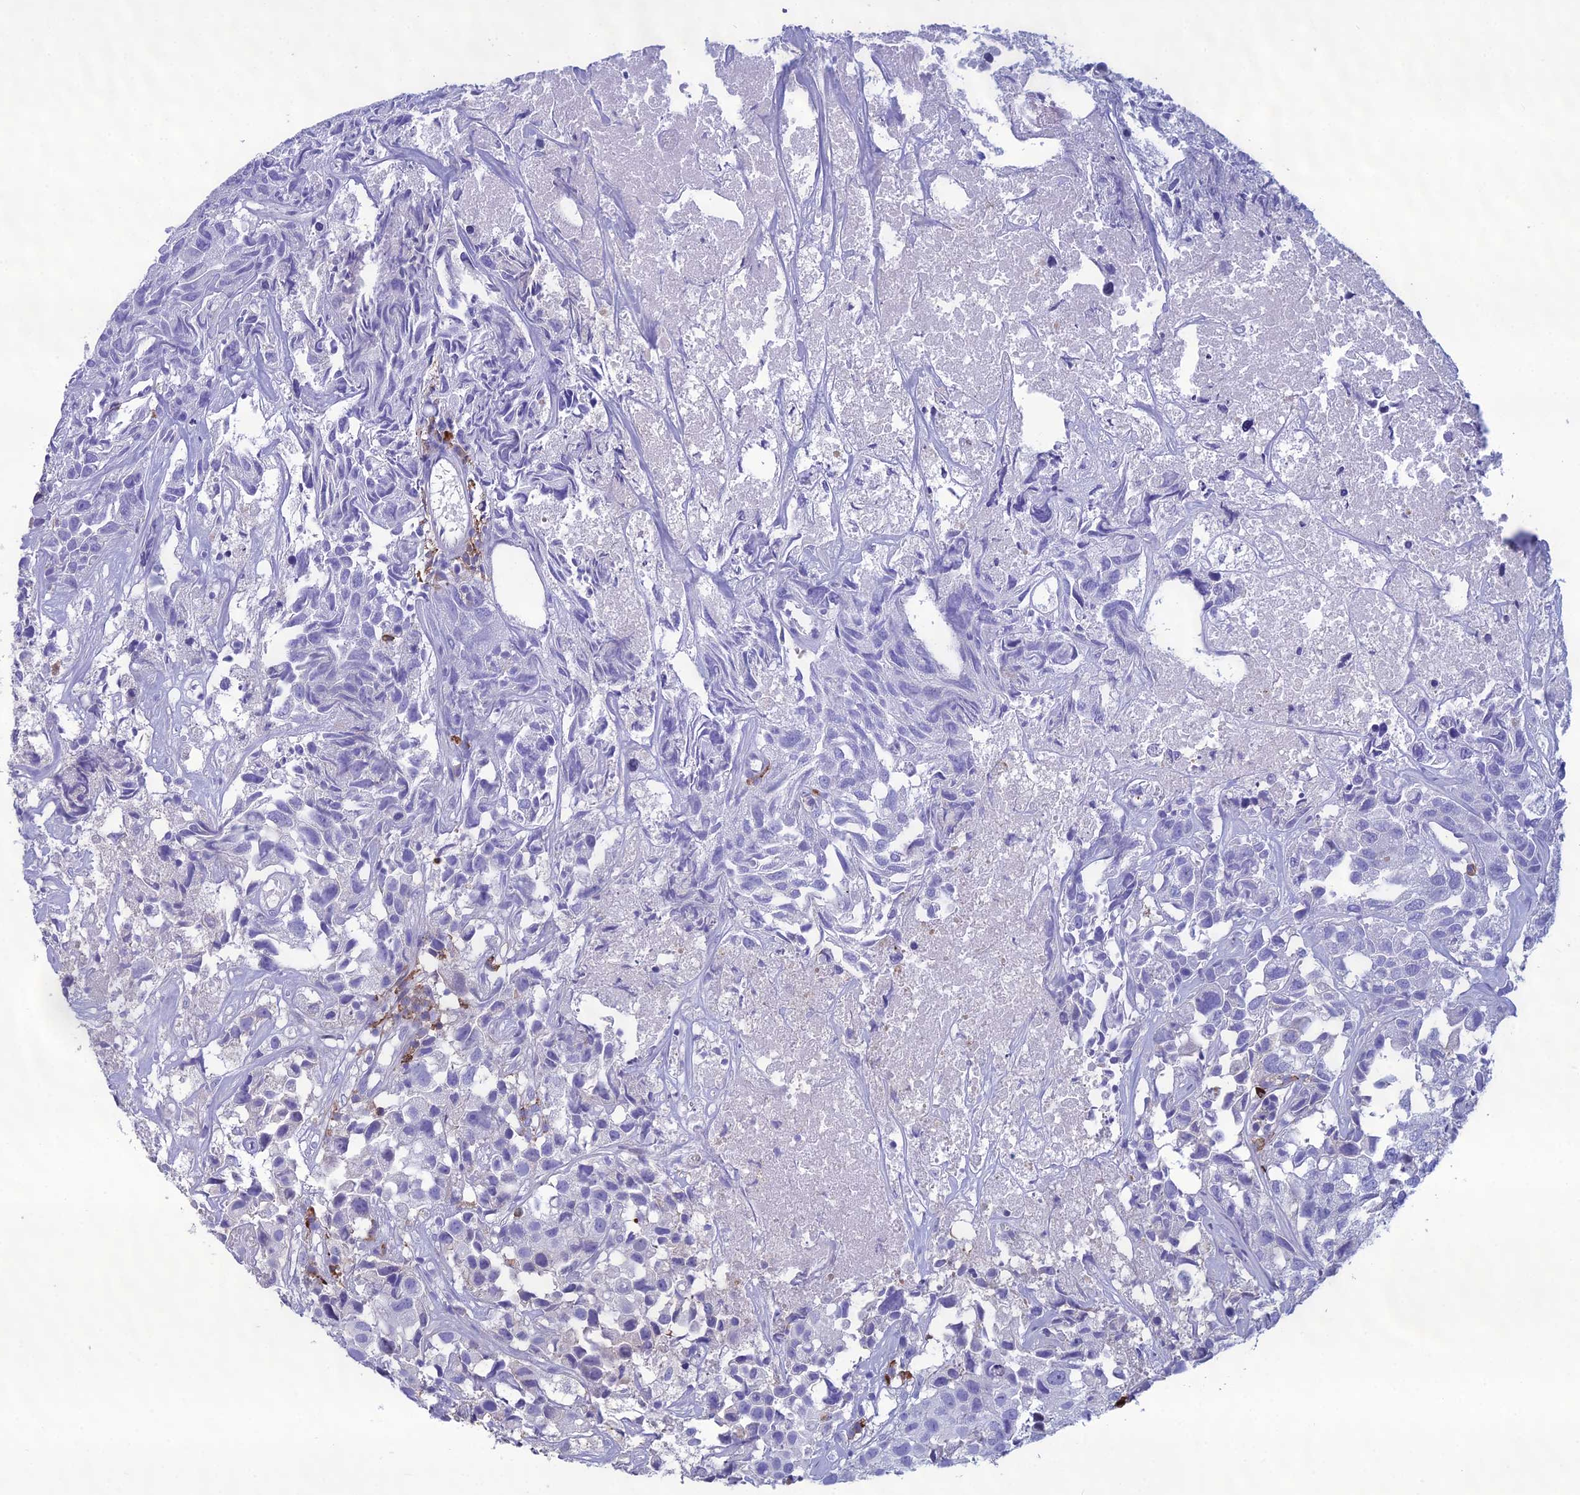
{"staining": {"intensity": "negative", "quantity": "none", "location": "none"}, "tissue": "urothelial cancer", "cell_type": "Tumor cells", "image_type": "cancer", "snomed": [{"axis": "morphology", "description": "Urothelial carcinoma, High grade"}, {"axis": "topography", "description": "Urinary bladder"}], "caption": "This is an IHC image of high-grade urothelial carcinoma. There is no expression in tumor cells.", "gene": "CRB2", "patient": {"sex": "female", "age": 75}}